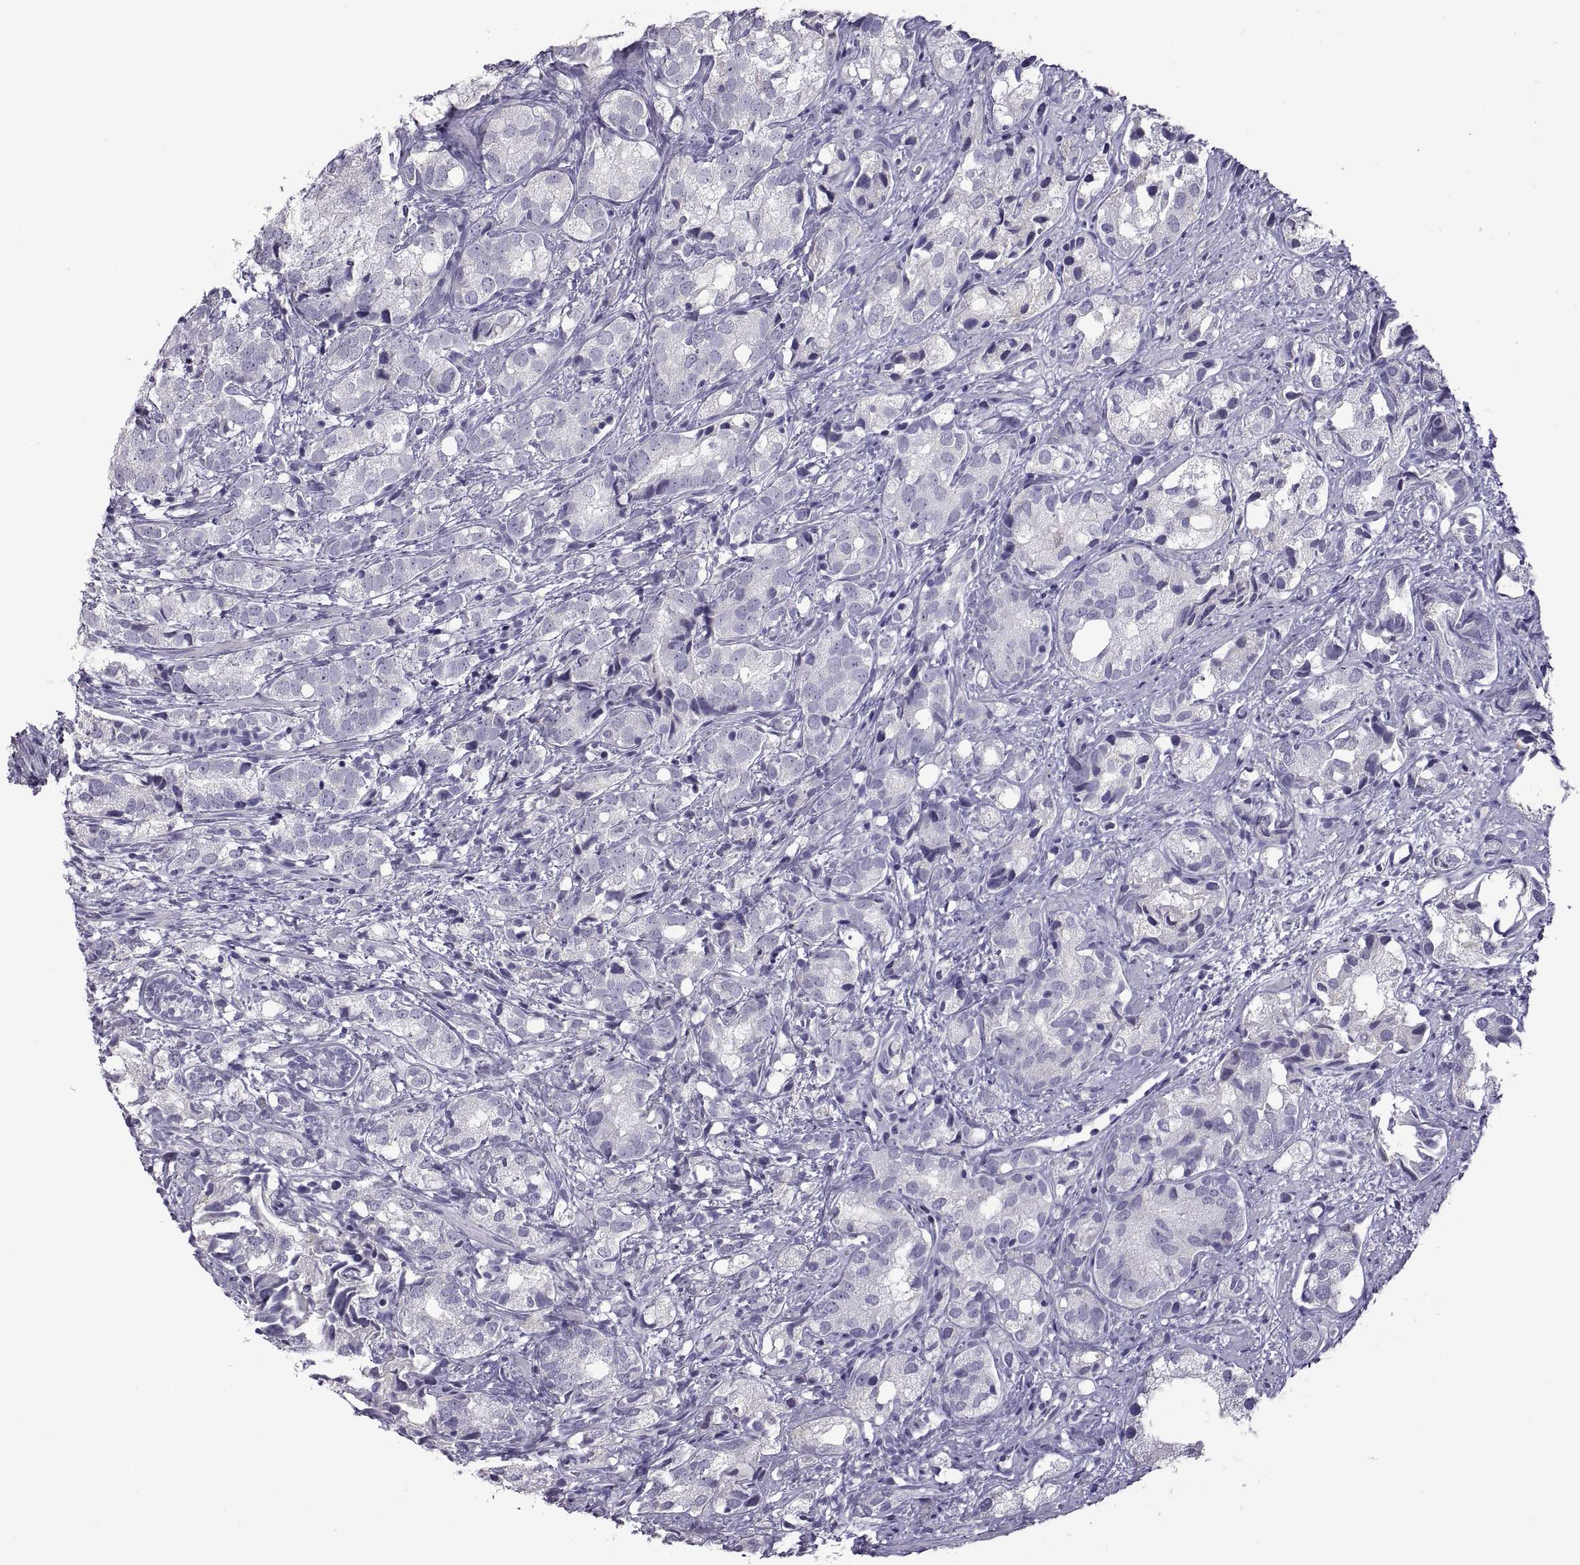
{"staining": {"intensity": "negative", "quantity": "none", "location": "none"}, "tissue": "prostate cancer", "cell_type": "Tumor cells", "image_type": "cancer", "snomed": [{"axis": "morphology", "description": "Adenocarcinoma, High grade"}, {"axis": "topography", "description": "Prostate"}], "caption": "A high-resolution histopathology image shows IHC staining of adenocarcinoma (high-grade) (prostate), which exhibits no significant staining in tumor cells.", "gene": "RDM1", "patient": {"sex": "male", "age": 82}}